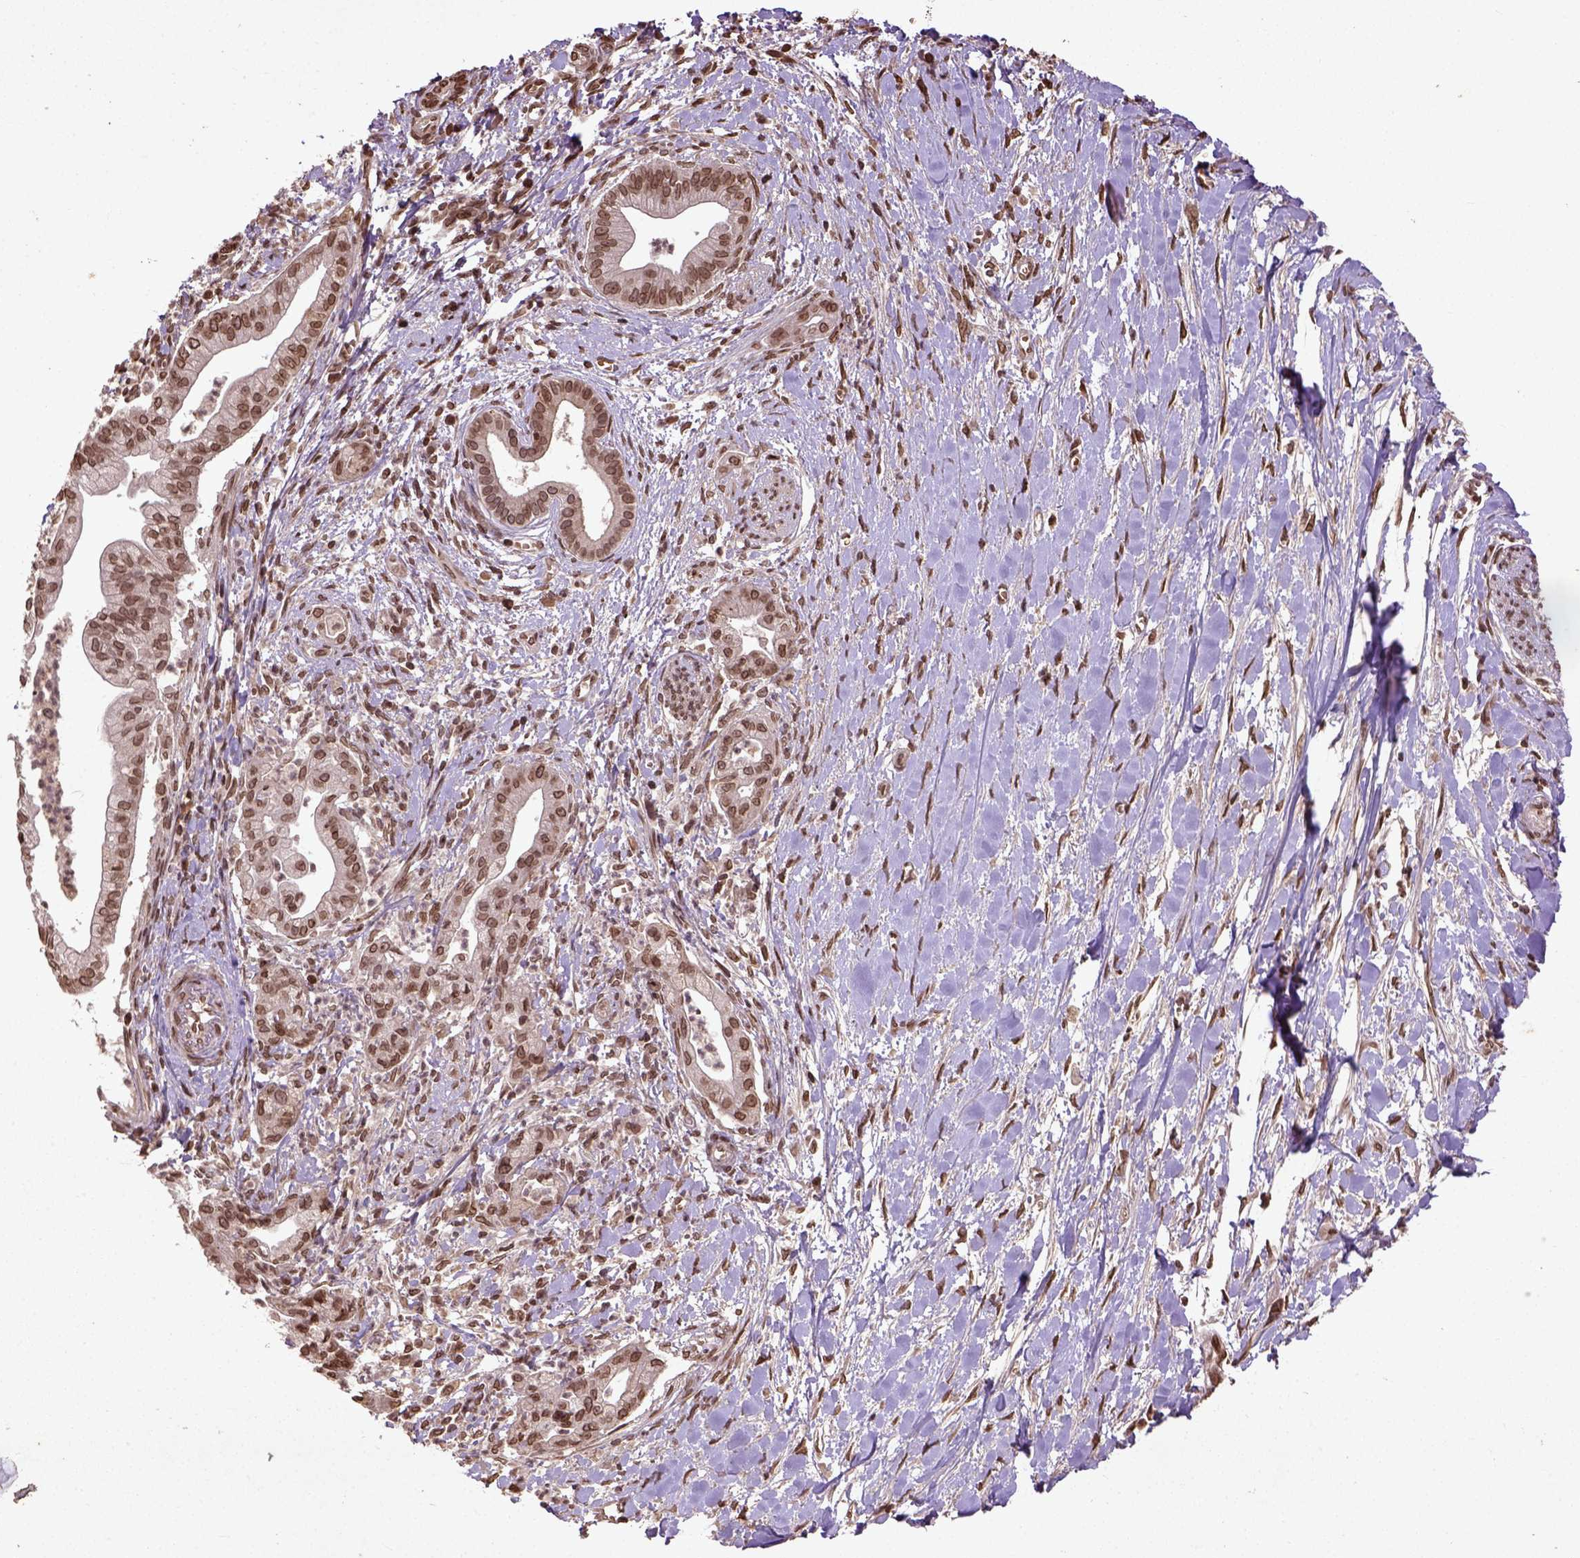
{"staining": {"intensity": "moderate", "quantity": ">75%", "location": "nuclear"}, "tissue": "pancreatic cancer", "cell_type": "Tumor cells", "image_type": "cancer", "snomed": [{"axis": "morphology", "description": "Normal tissue, NOS"}, {"axis": "morphology", "description": "Adenocarcinoma, NOS"}, {"axis": "topography", "description": "Lymph node"}, {"axis": "topography", "description": "Pancreas"}], "caption": "Moderate nuclear positivity for a protein is identified in approximately >75% of tumor cells of pancreatic cancer using immunohistochemistry (IHC).", "gene": "BANF1", "patient": {"sex": "female", "age": 58}}